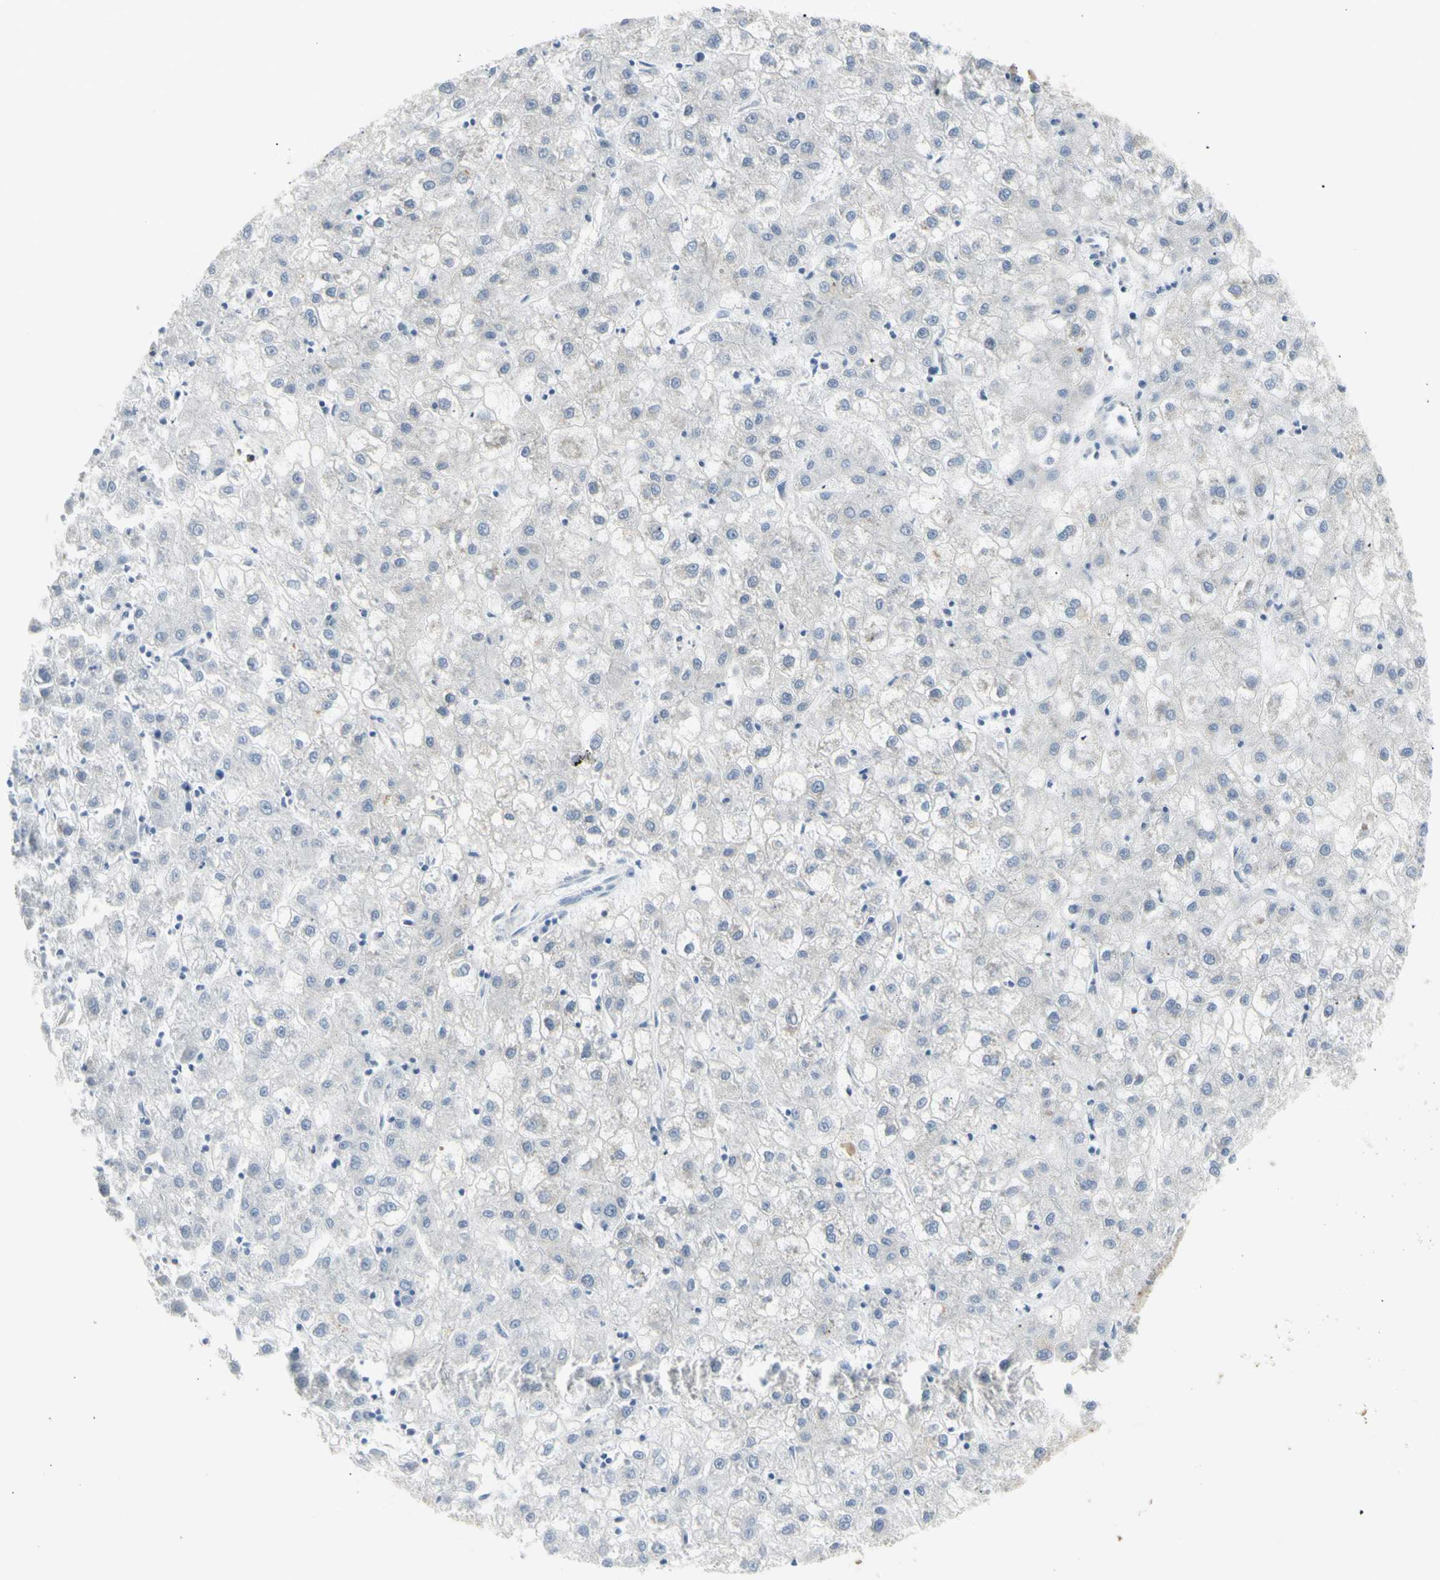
{"staining": {"intensity": "negative", "quantity": "none", "location": "none"}, "tissue": "liver cancer", "cell_type": "Tumor cells", "image_type": "cancer", "snomed": [{"axis": "morphology", "description": "Carcinoma, Hepatocellular, NOS"}, {"axis": "topography", "description": "Liver"}], "caption": "A high-resolution micrograph shows immunohistochemistry (IHC) staining of liver cancer (hepatocellular carcinoma), which shows no significant positivity in tumor cells.", "gene": "DHRS7B", "patient": {"sex": "male", "age": 72}}